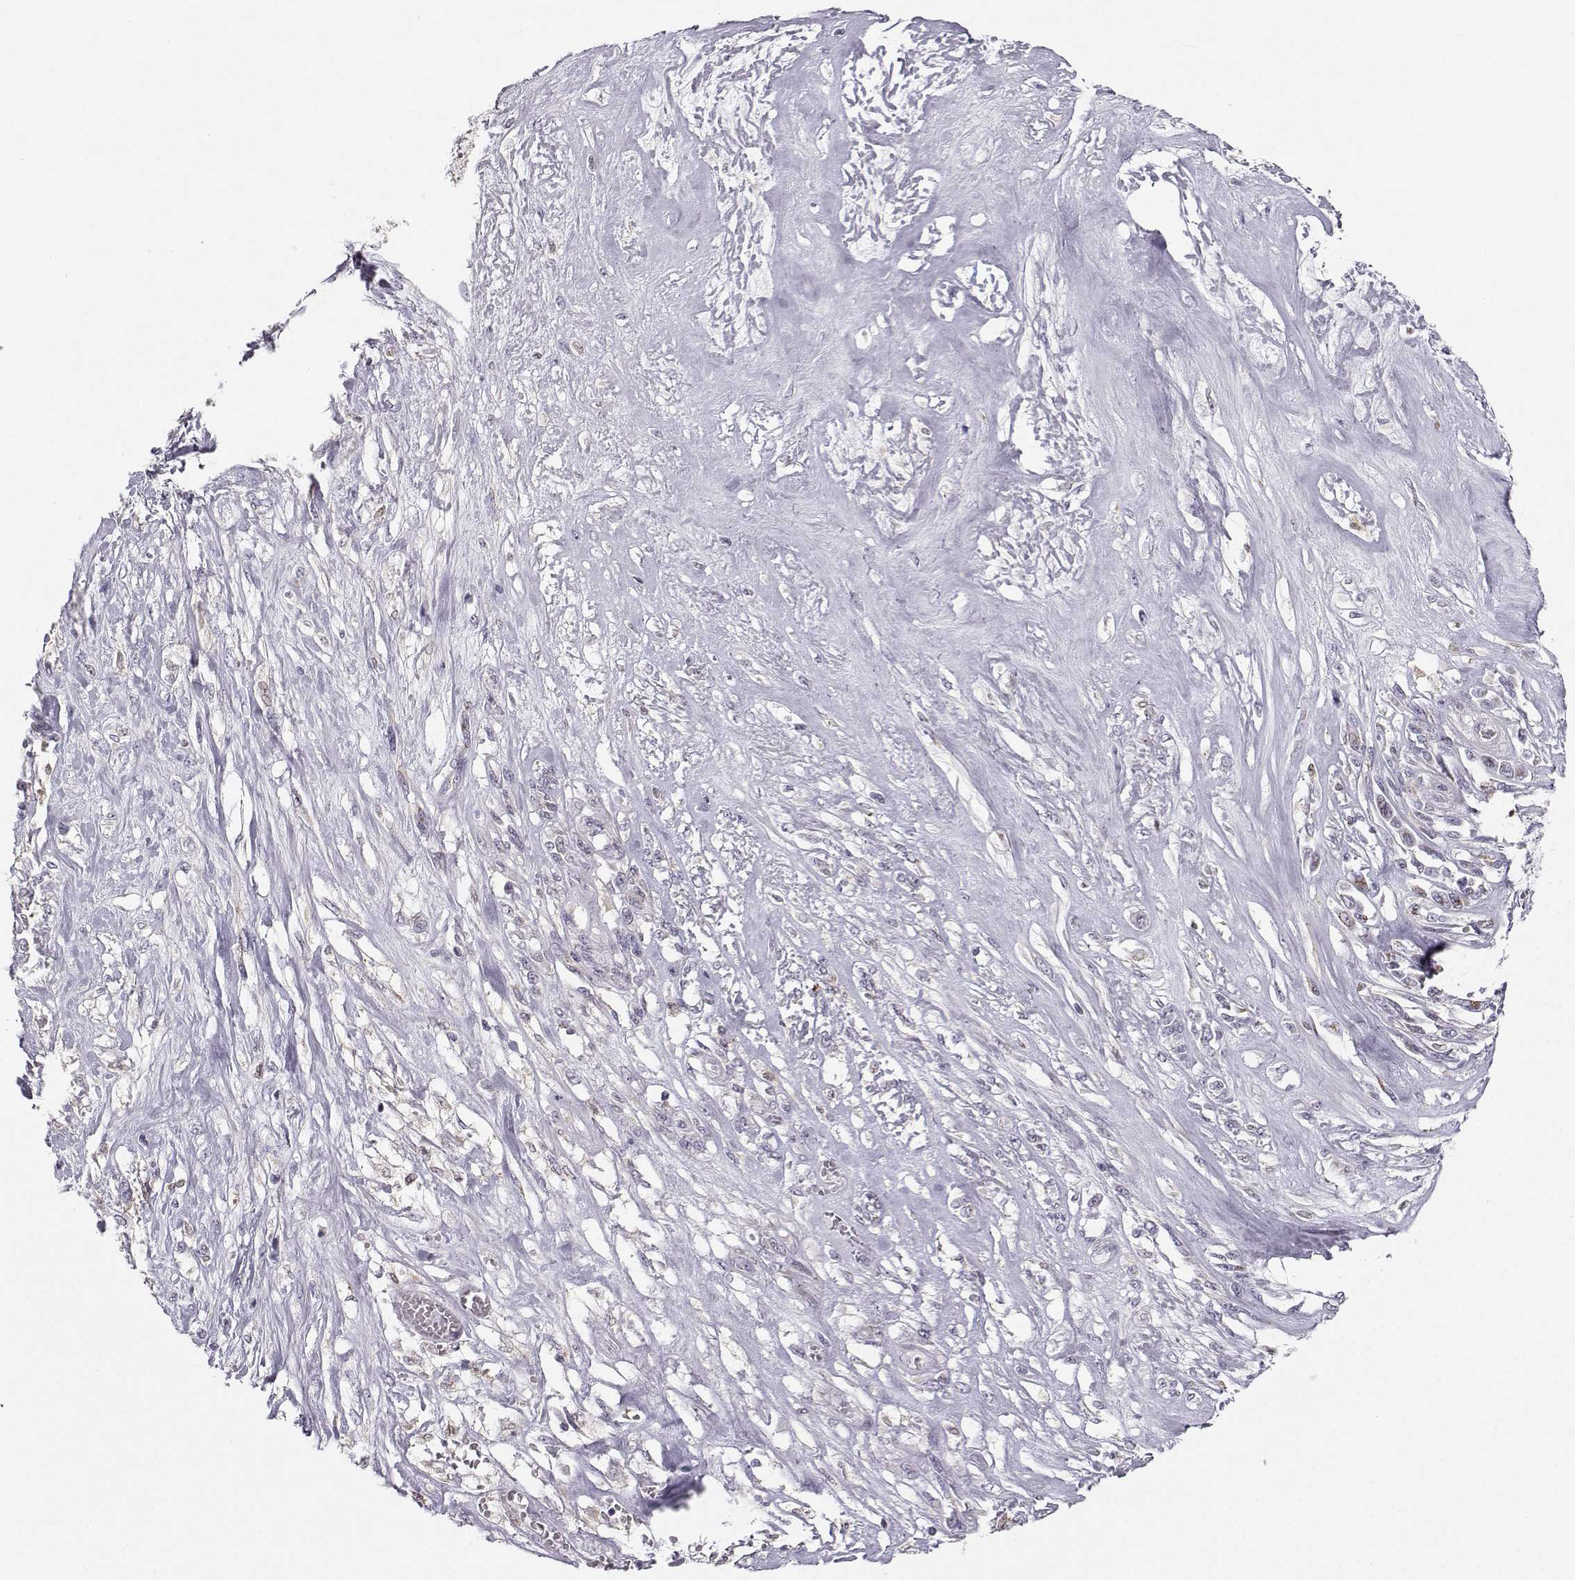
{"staining": {"intensity": "negative", "quantity": "none", "location": "none"}, "tissue": "melanoma", "cell_type": "Tumor cells", "image_type": "cancer", "snomed": [{"axis": "morphology", "description": "Malignant melanoma, NOS"}, {"axis": "topography", "description": "Skin"}], "caption": "IHC histopathology image of malignant melanoma stained for a protein (brown), which shows no positivity in tumor cells.", "gene": "HTR7", "patient": {"sex": "female", "age": 91}}